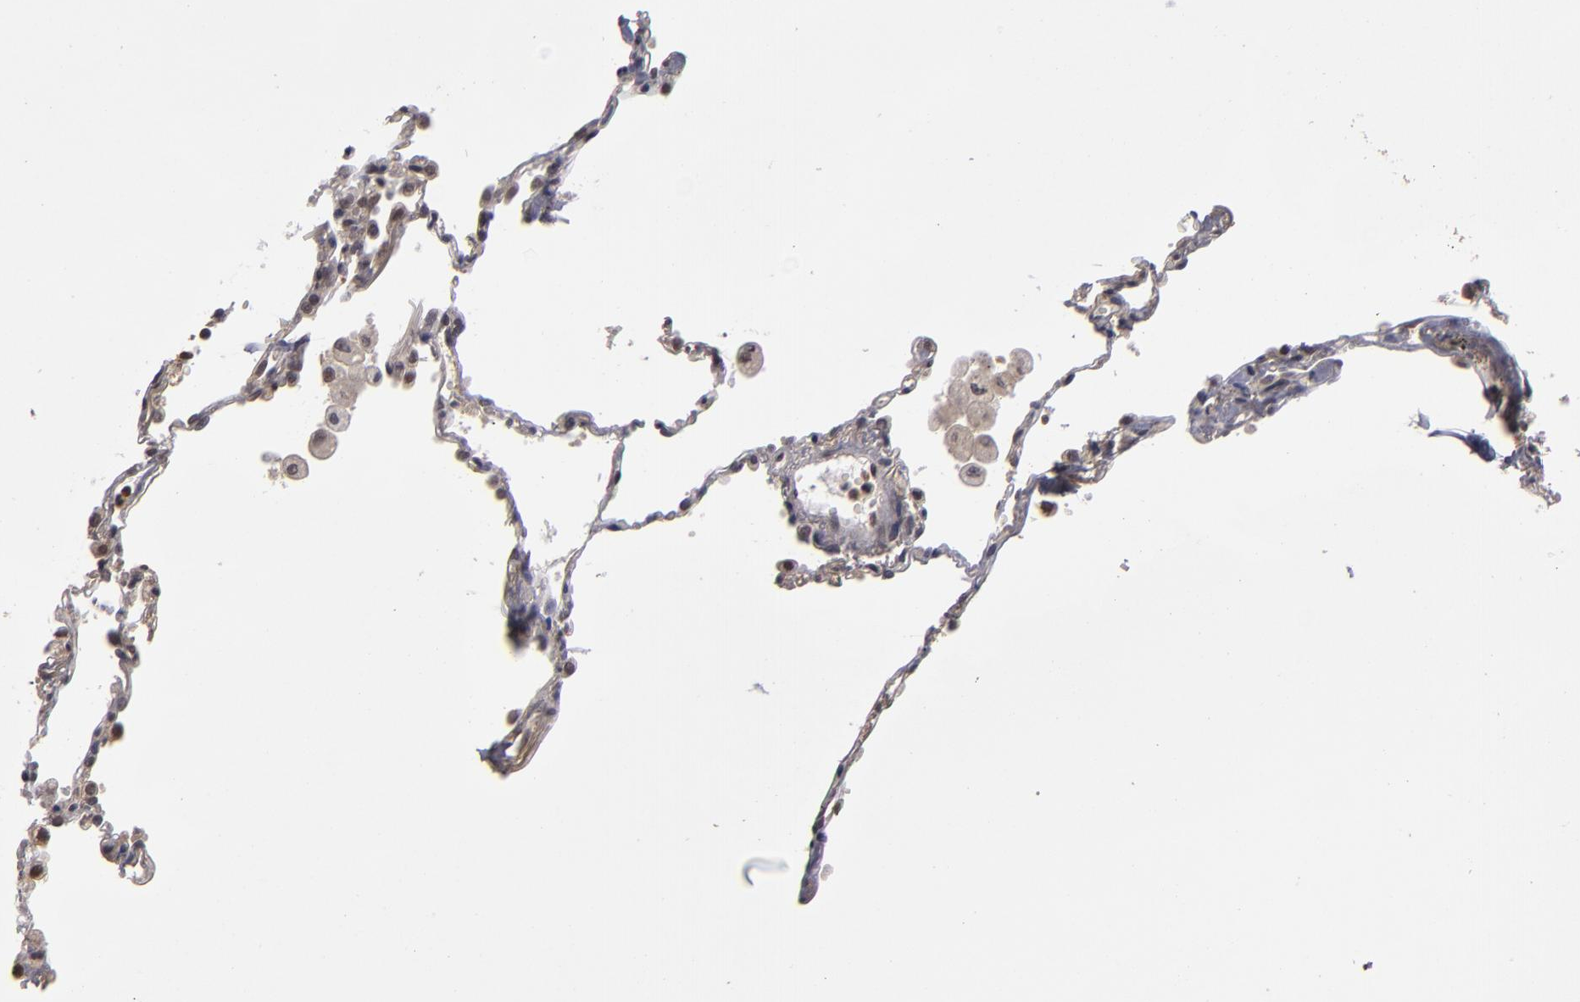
{"staining": {"intensity": "moderate", "quantity": ">75%", "location": "cytoplasmic/membranous"}, "tissue": "lung cancer", "cell_type": "Tumor cells", "image_type": "cancer", "snomed": [{"axis": "morphology", "description": "Squamous cell carcinoma, NOS"}, {"axis": "topography", "description": "Lung"}], "caption": "Immunohistochemistry of lung cancer exhibits medium levels of moderate cytoplasmic/membranous positivity in about >75% of tumor cells. (brown staining indicates protein expression, while blue staining denotes nuclei).", "gene": "MAPK3", "patient": {"sex": "male", "age": 71}}